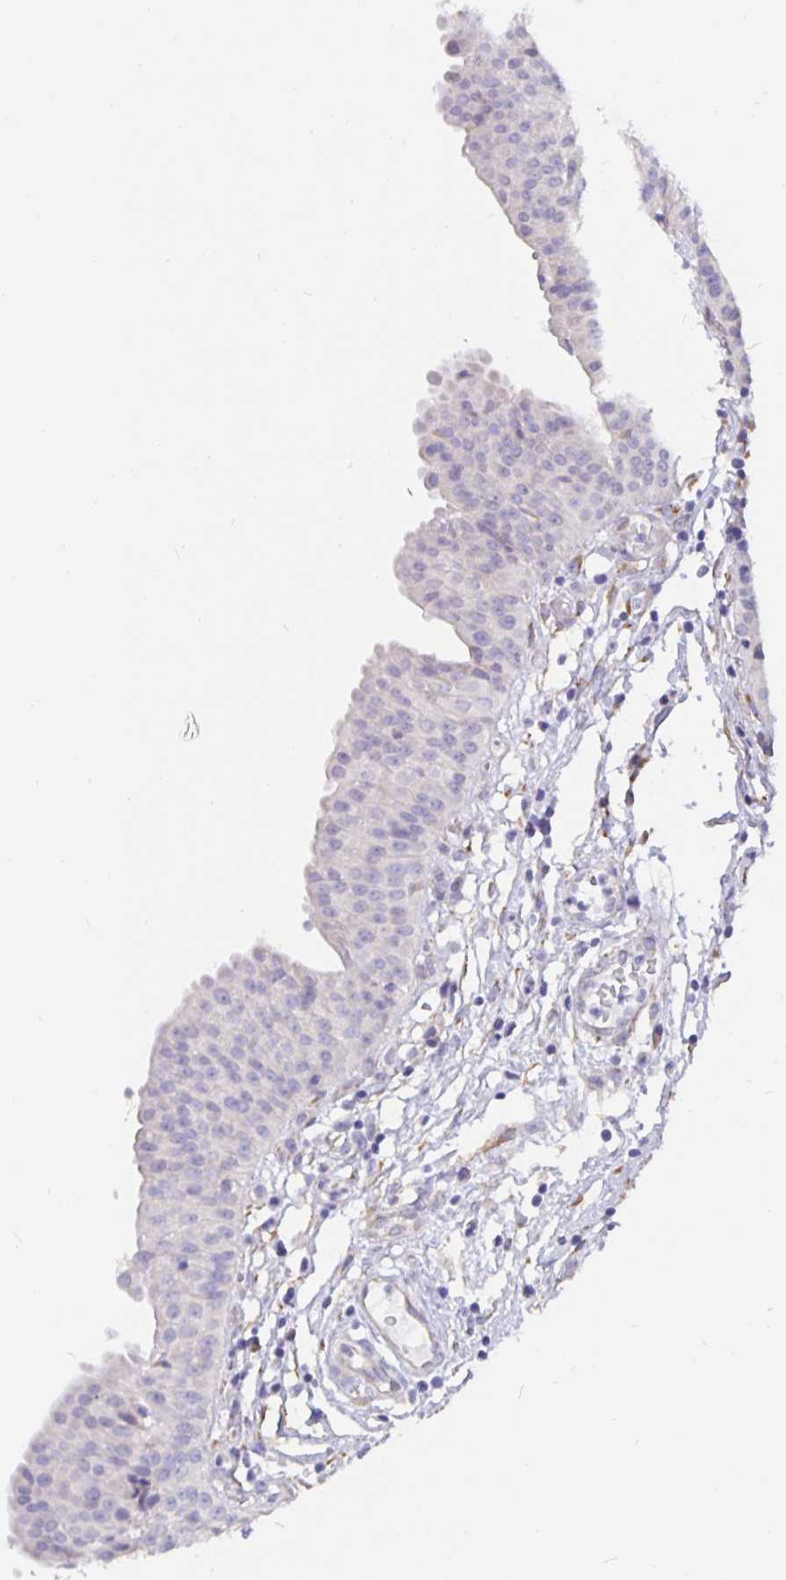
{"staining": {"intensity": "negative", "quantity": "none", "location": "none"}, "tissue": "urinary bladder", "cell_type": "Urothelial cells", "image_type": "normal", "snomed": [{"axis": "morphology", "description": "Normal tissue, NOS"}, {"axis": "topography", "description": "Urinary bladder"}], "caption": "Protein analysis of unremarkable urinary bladder displays no significant staining in urothelial cells.", "gene": "DNAI2", "patient": {"sex": "male", "age": 64}}